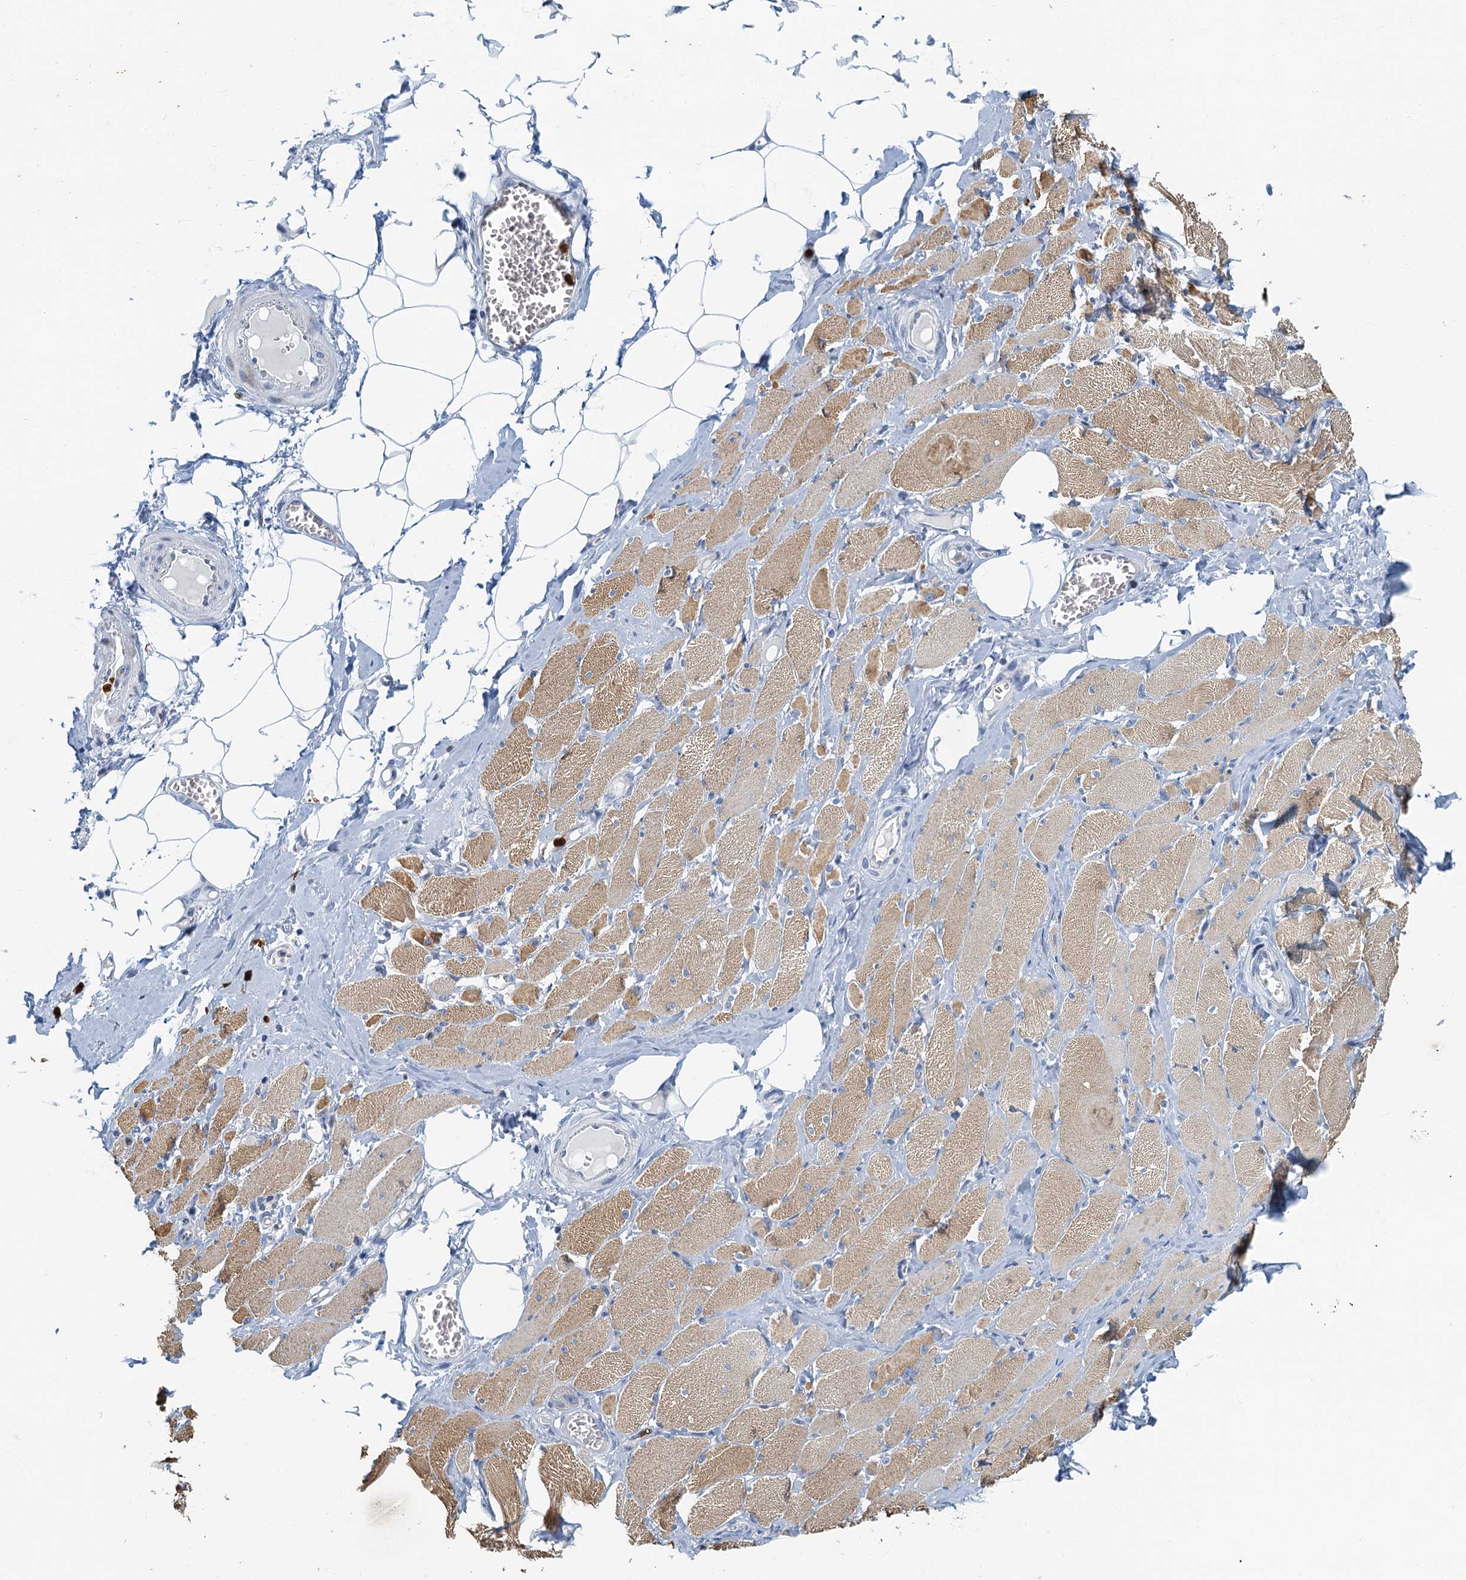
{"staining": {"intensity": "moderate", "quantity": "25%-75%", "location": "cytoplasmic/membranous"}, "tissue": "skeletal muscle", "cell_type": "Myocytes", "image_type": "normal", "snomed": [{"axis": "morphology", "description": "Normal tissue, NOS"}, {"axis": "morphology", "description": "Basal cell carcinoma"}, {"axis": "topography", "description": "Skeletal muscle"}], "caption": "Immunohistochemistry (DAB) staining of unremarkable skeletal muscle reveals moderate cytoplasmic/membranous protein expression in about 25%-75% of myocytes.", "gene": "ANKDD1A", "patient": {"sex": "female", "age": 64}}